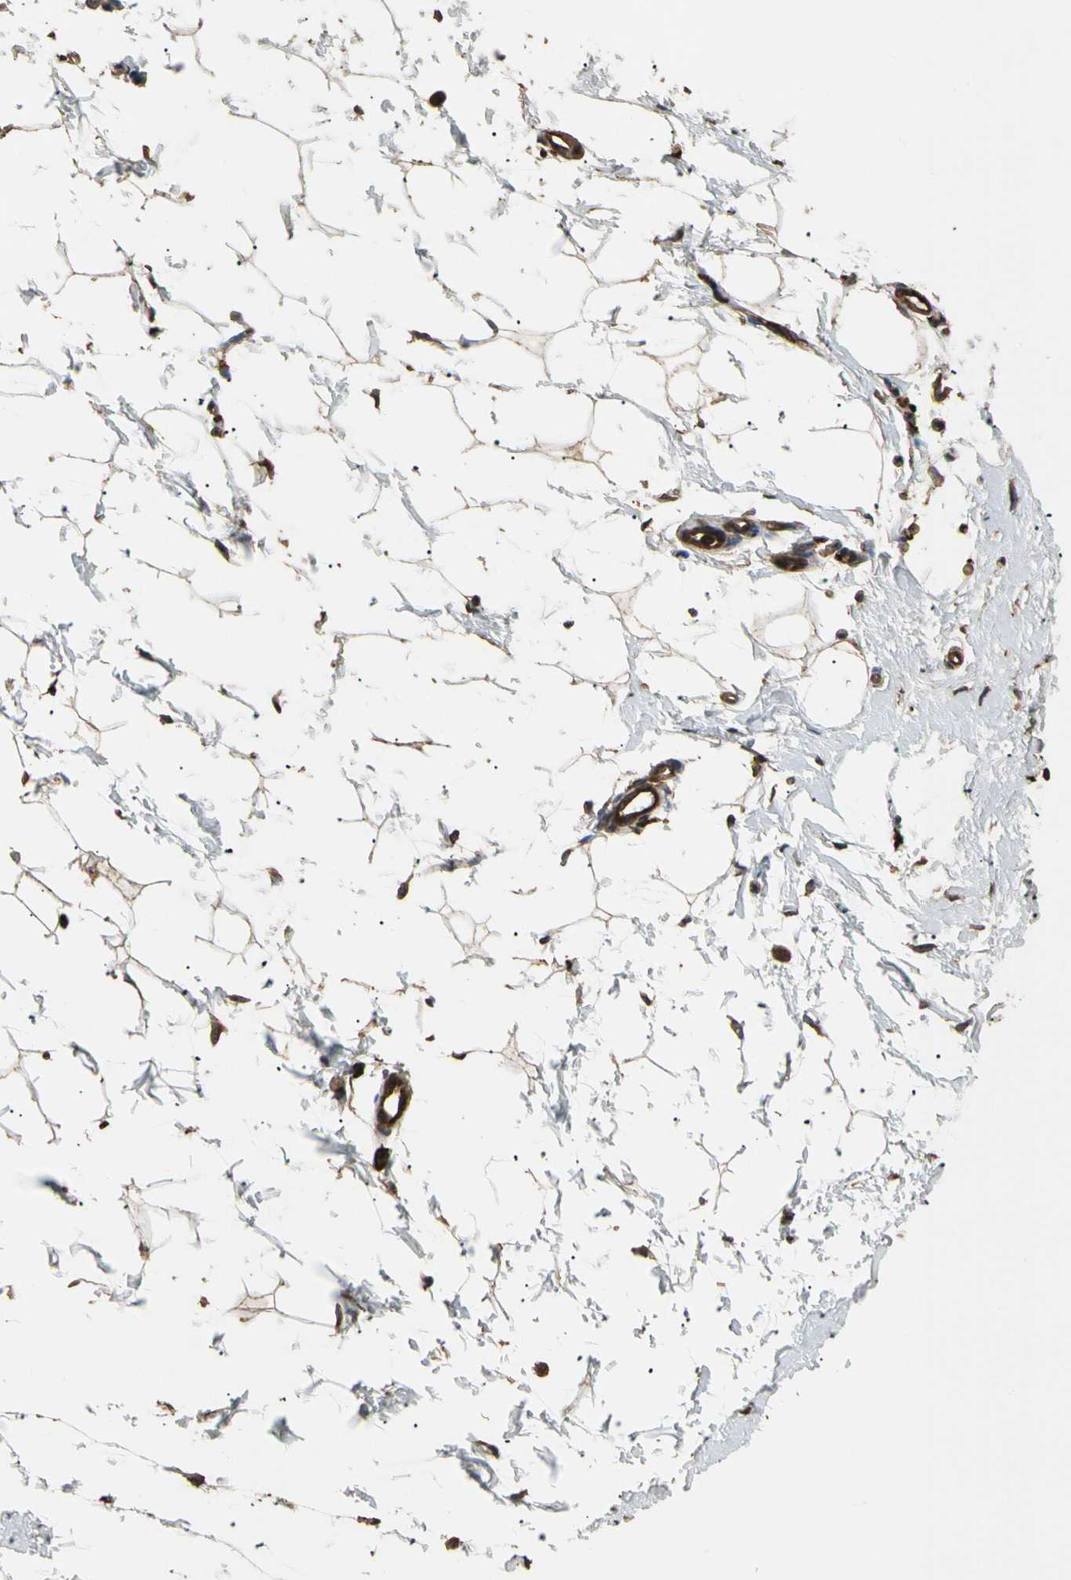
{"staining": {"intensity": "weak", "quantity": "25%-75%", "location": "cytoplasmic/membranous"}, "tissue": "adipose tissue", "cell_type": "Adipocytes", "image_type": "normal", "snomed": [{"axis": "morphology", "description": "Normal tissue, NOS"}, {"axis": "topography", "description": "Breast"}], "caption": "Weak cytoplasmic/membranous expression is seen in about 25%-75% of adipocytes in benign adipose tissue. Using DAB (3,3'-diaminobenzidine) (brown) and hematoxylin (blue) stains, captured at high magnification using brightfield microscopy.", "gene": "AGBL2", "patient": {"sex": "female", "age": 45}}